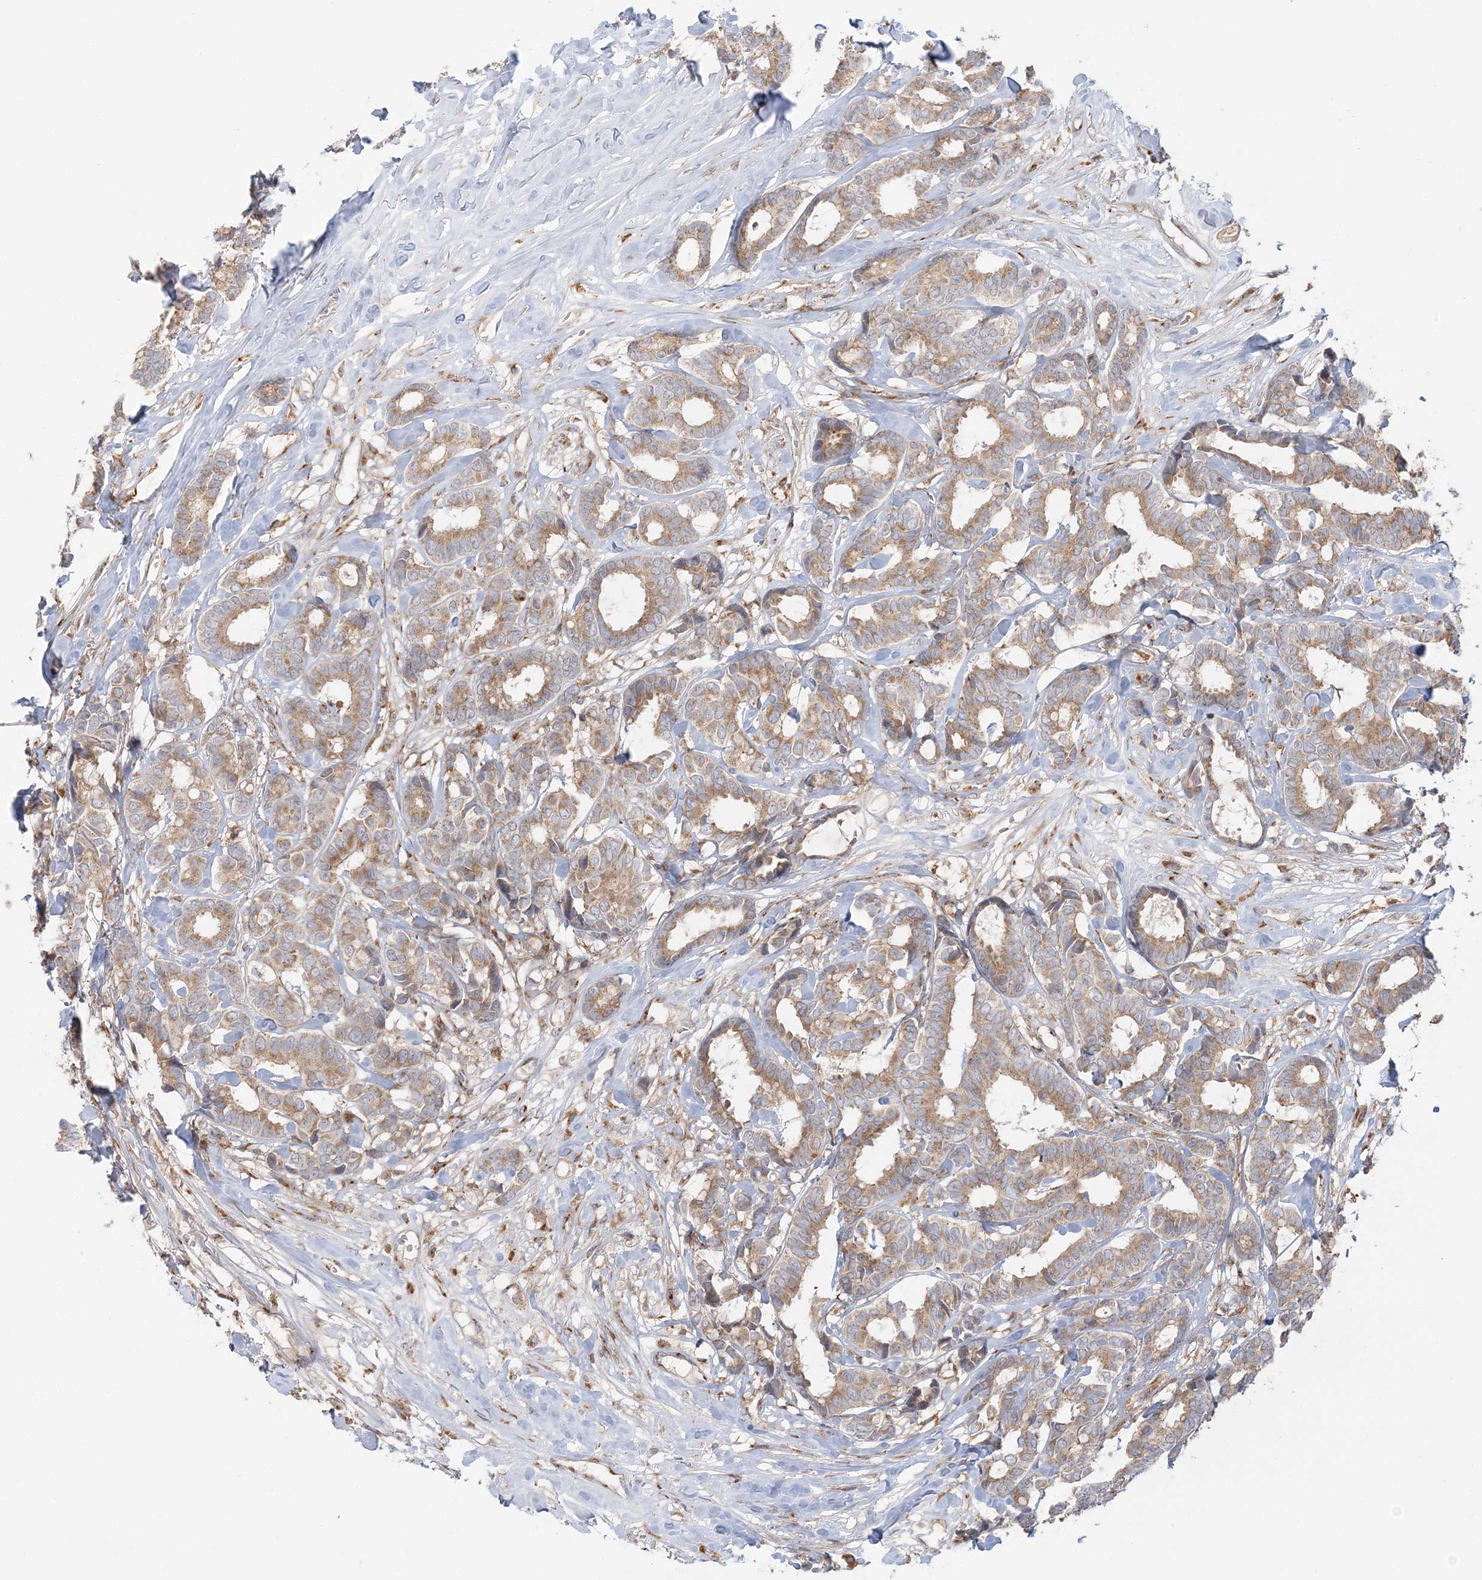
{"staining": {"intensity": "moderate", "quantity": ">75%", "location": "cytoplasmic/membranous"}, "tissue": "breast cancer", "cell_type": "Tumor cells", "image_type": "cancer", "snomed": [{"axis": "morphology", "description": "Duct carcinoma"}, {"axis": "topography", "description": "Breast"}], "caption": "Moderate cytoplasmic/membranous staining is identified in approximately >75% of tumor cells in breast intraductal carcinoma. (DAB IHC, brown staining for protein, blue staining for nuclei).", "gene": "ABCC3", "patient": {"sex": "female", "age": 87}}